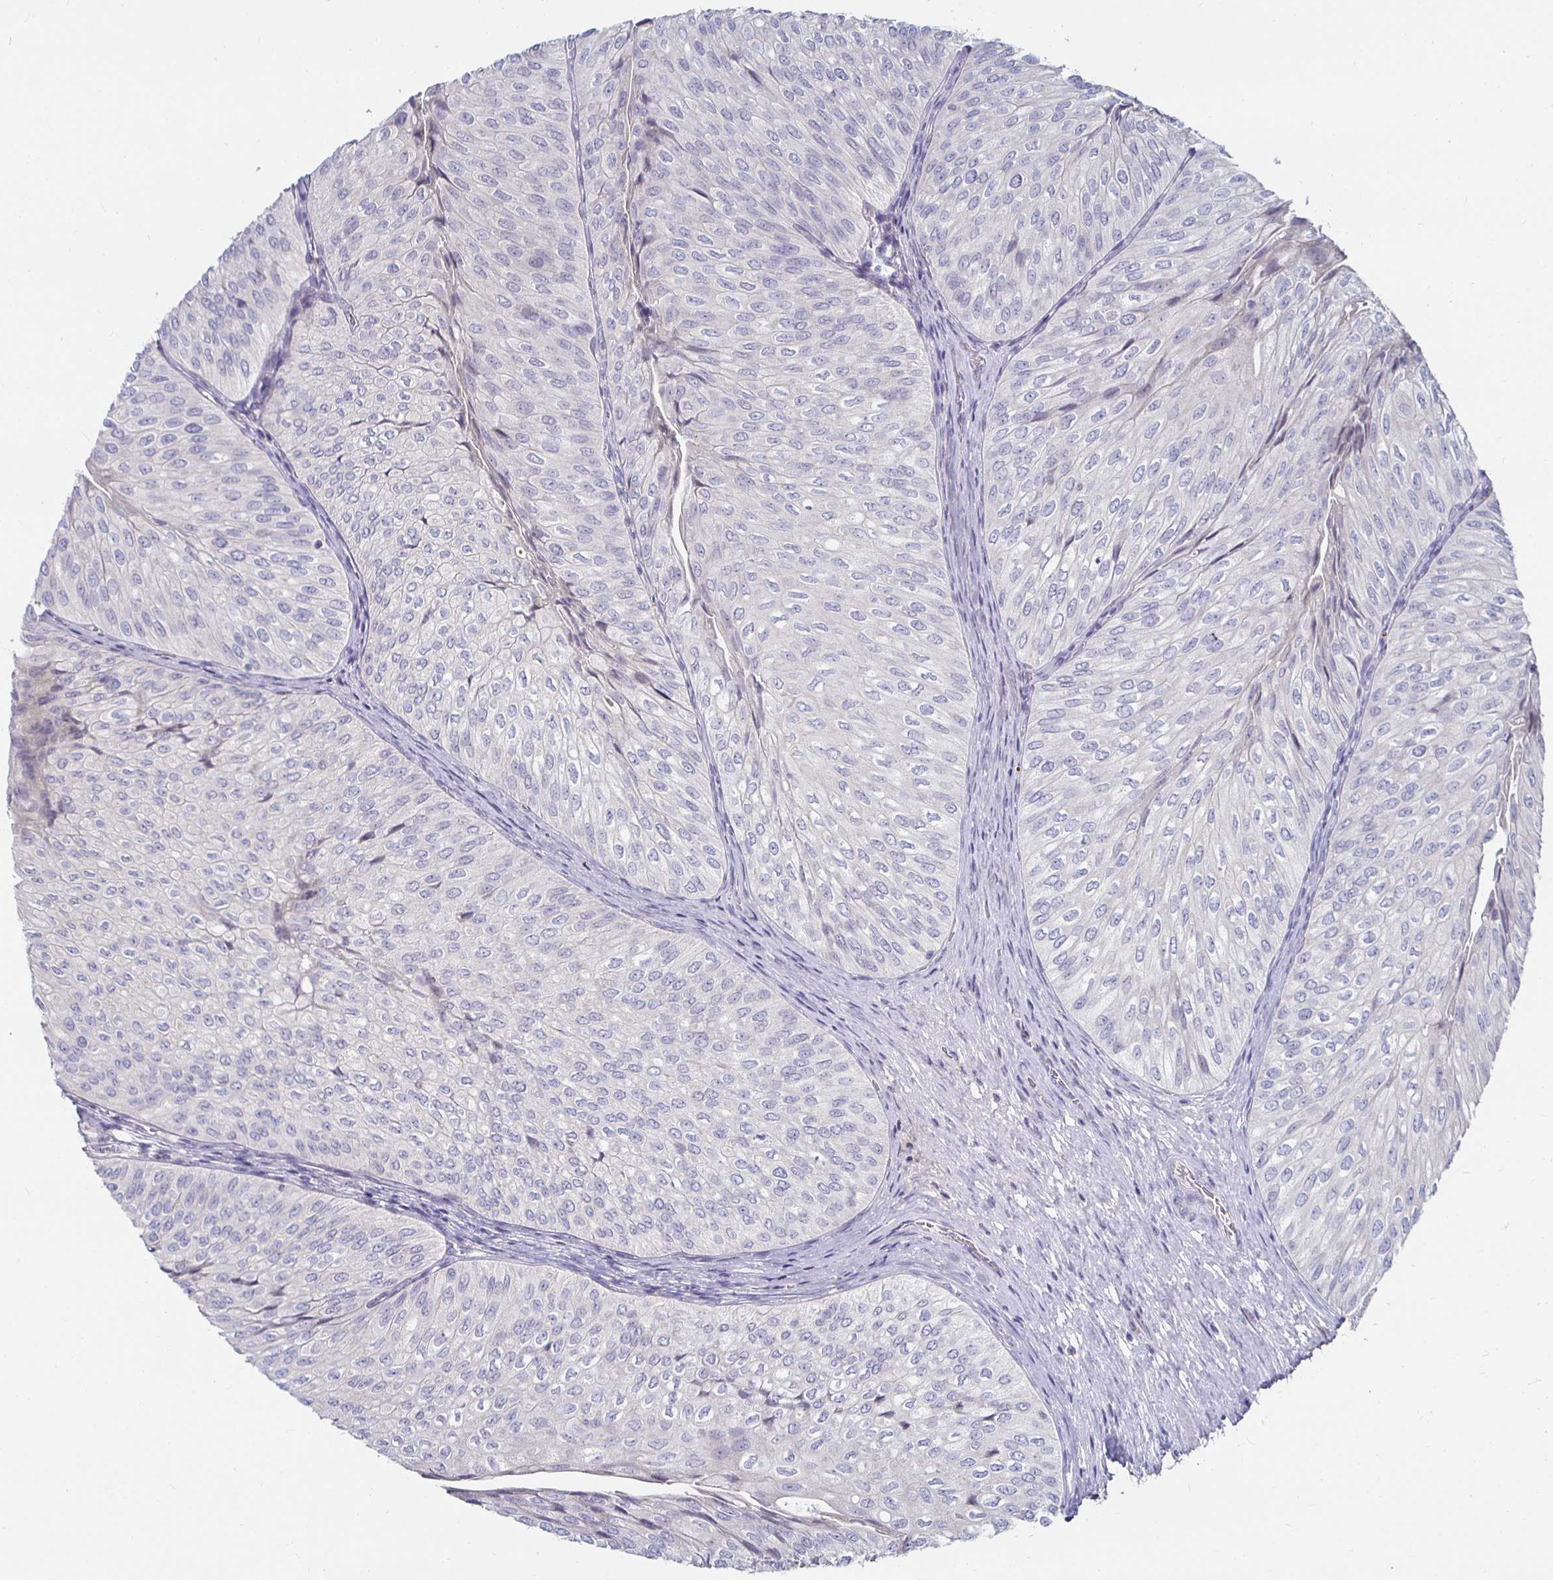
{"staining": {"intensity": "negative", "quantity": "none", "location": "none"}, "tissue": "urothelial cancer", "cell_type": "Tumor cells", "image_type": "cancer", "snomed": [{"axis": "morphology", "description": "Urothelial carcinoma, NOS"}, {"axis": "topography", "description": "Urinary bladder"}], "caption": "High magnification brightfield microscopy of urothelial cancer stained with DAB (3,3'-diaminobenzidine) (brown) and counterstained with hematoxylin (blue): tumor cells show no significant expression.", "gene": "RNF144B", "patient": {"sex": "male", "age": 62}}